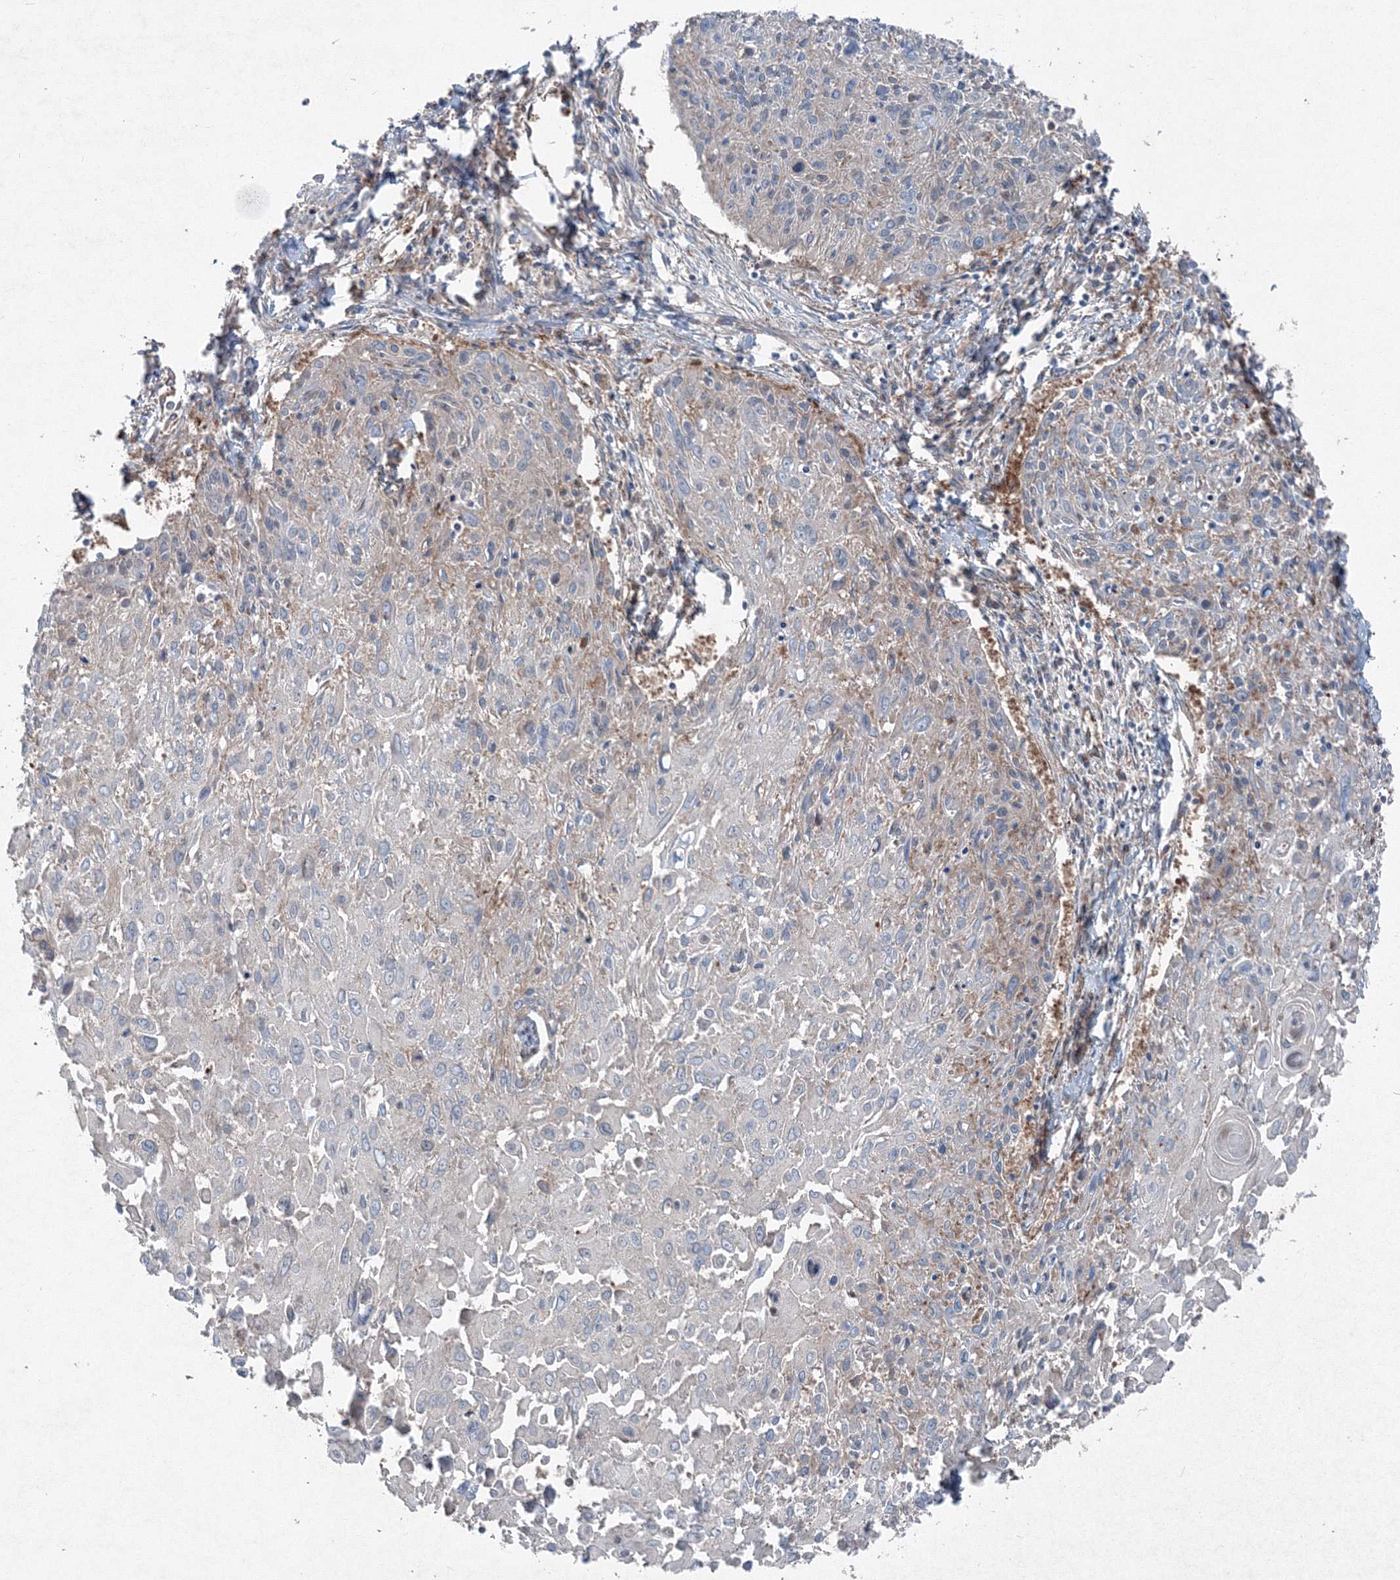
{"staining": {"intensity": "negative", "quantity": "none", "location": "none"}, "tissue": "cervical cancer", "cell_type": "Tumor cells", "image_type": "cancer", "snomed": [{"axis": "morphology", "description": "Squamous cell carcinoma, NOS"}, {"axis": "topography", "description": "Cervix"}], "caption": "Tumor cells are negative for brown protein staining in cervical cancer (squamous cell carcinoma).", "gene": "TPRKB", "patient": {"sex": "female", "age": 51}}